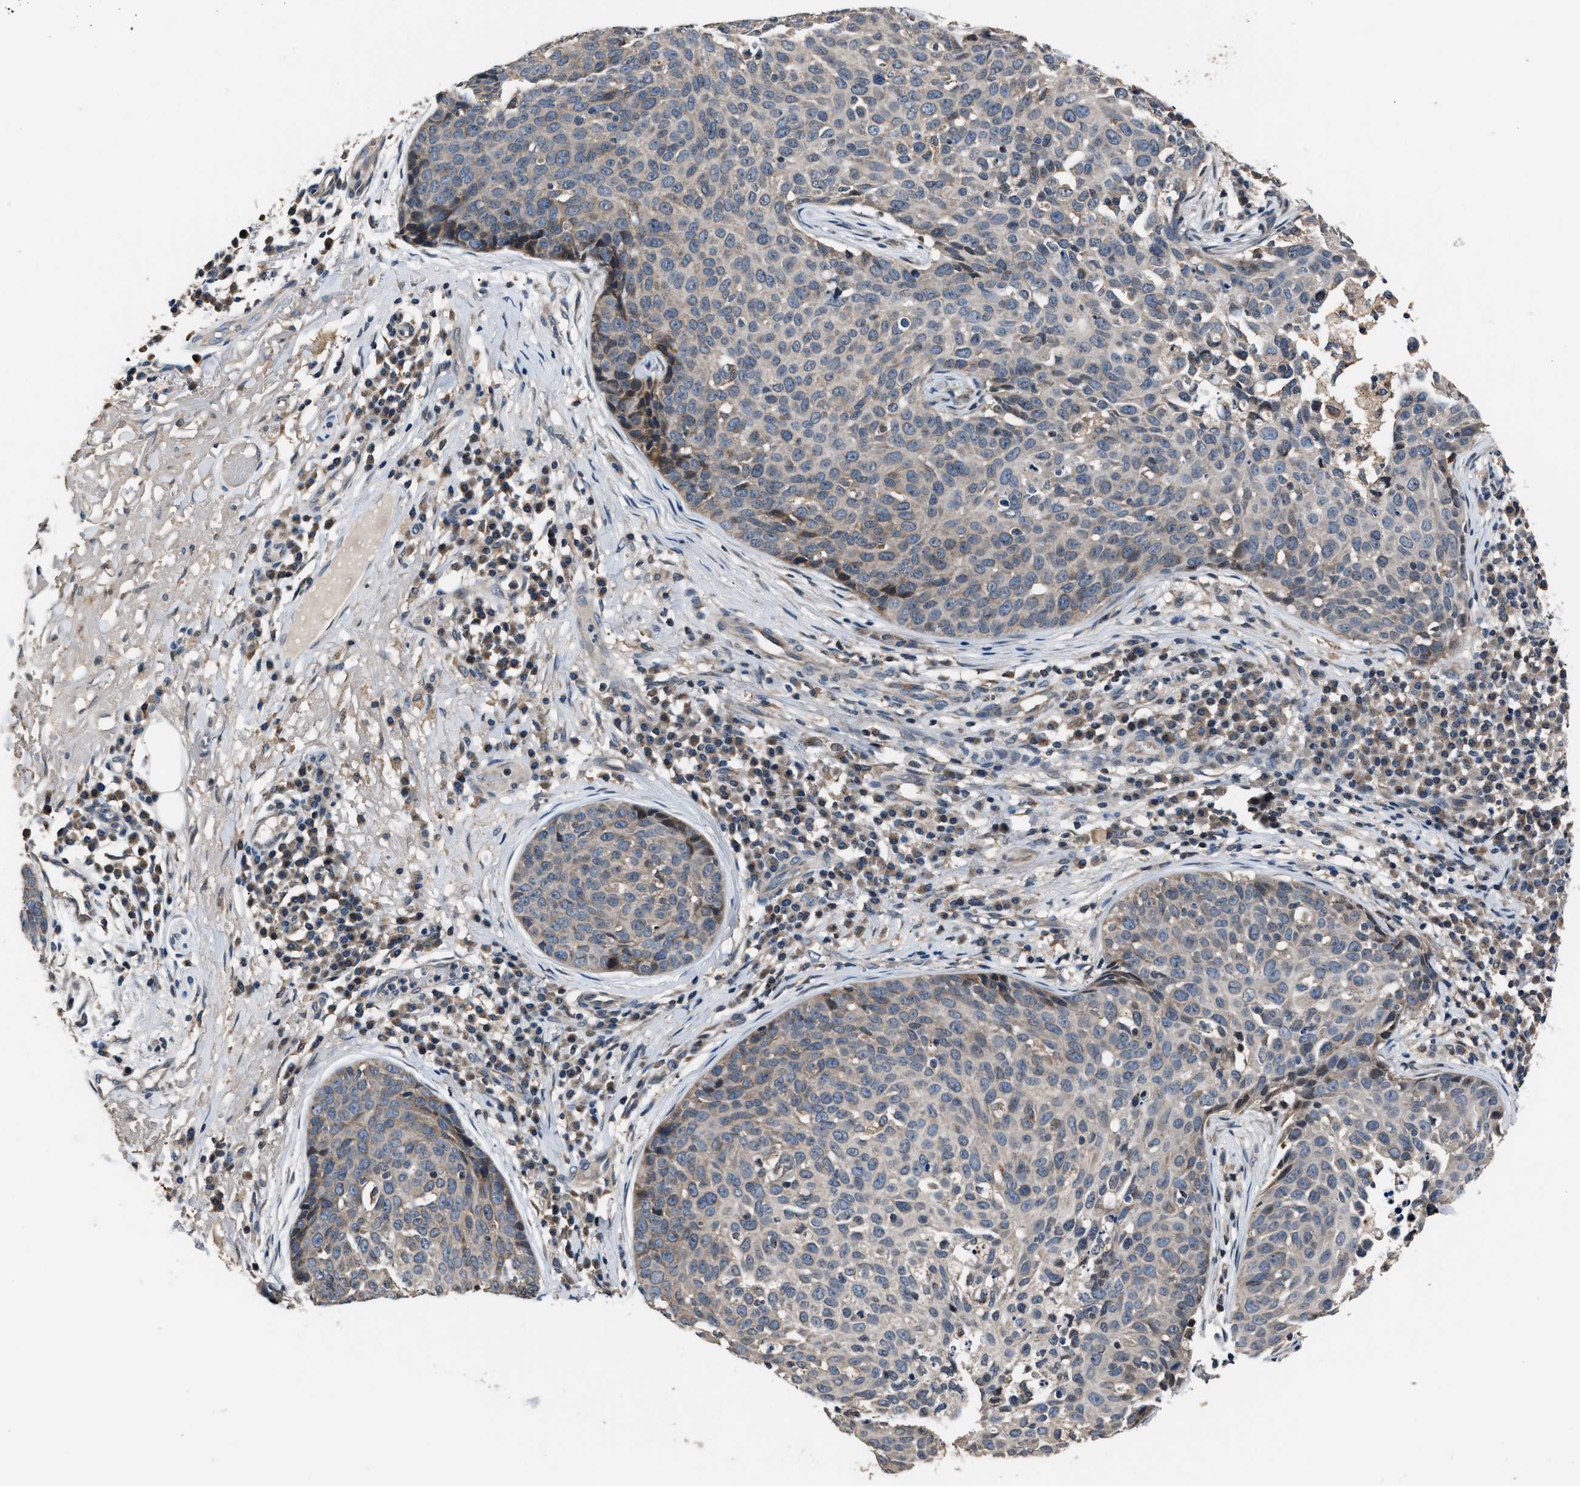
{"staining": {"intensity": "moderate", "quantity": "<25%", "location": "cytoplasmic/membranous"}, "tissue": "skin cancer", "cell_type": "Tumor cells", "image_type": "cancer", "snomed": [{"axis": "morphology", "description": "Squamous cell carcinoma in situ, NOS"}, {"axis": "morphology", "description": "Squamous cell carcinoma, NOS"}, {"axis": "topography", "description": "Skin"}], "caption": "Immunohistochemistry (IHC) image of squamous cell carcinoma in situ (skin) stained for a protein (brown), which demonstrates low levels of moderate cytoplasmic/membranous positivity in about <25% of tumor cells.", "gene": "TNRC18", "patient": {"sex": "male", "age": 93}}